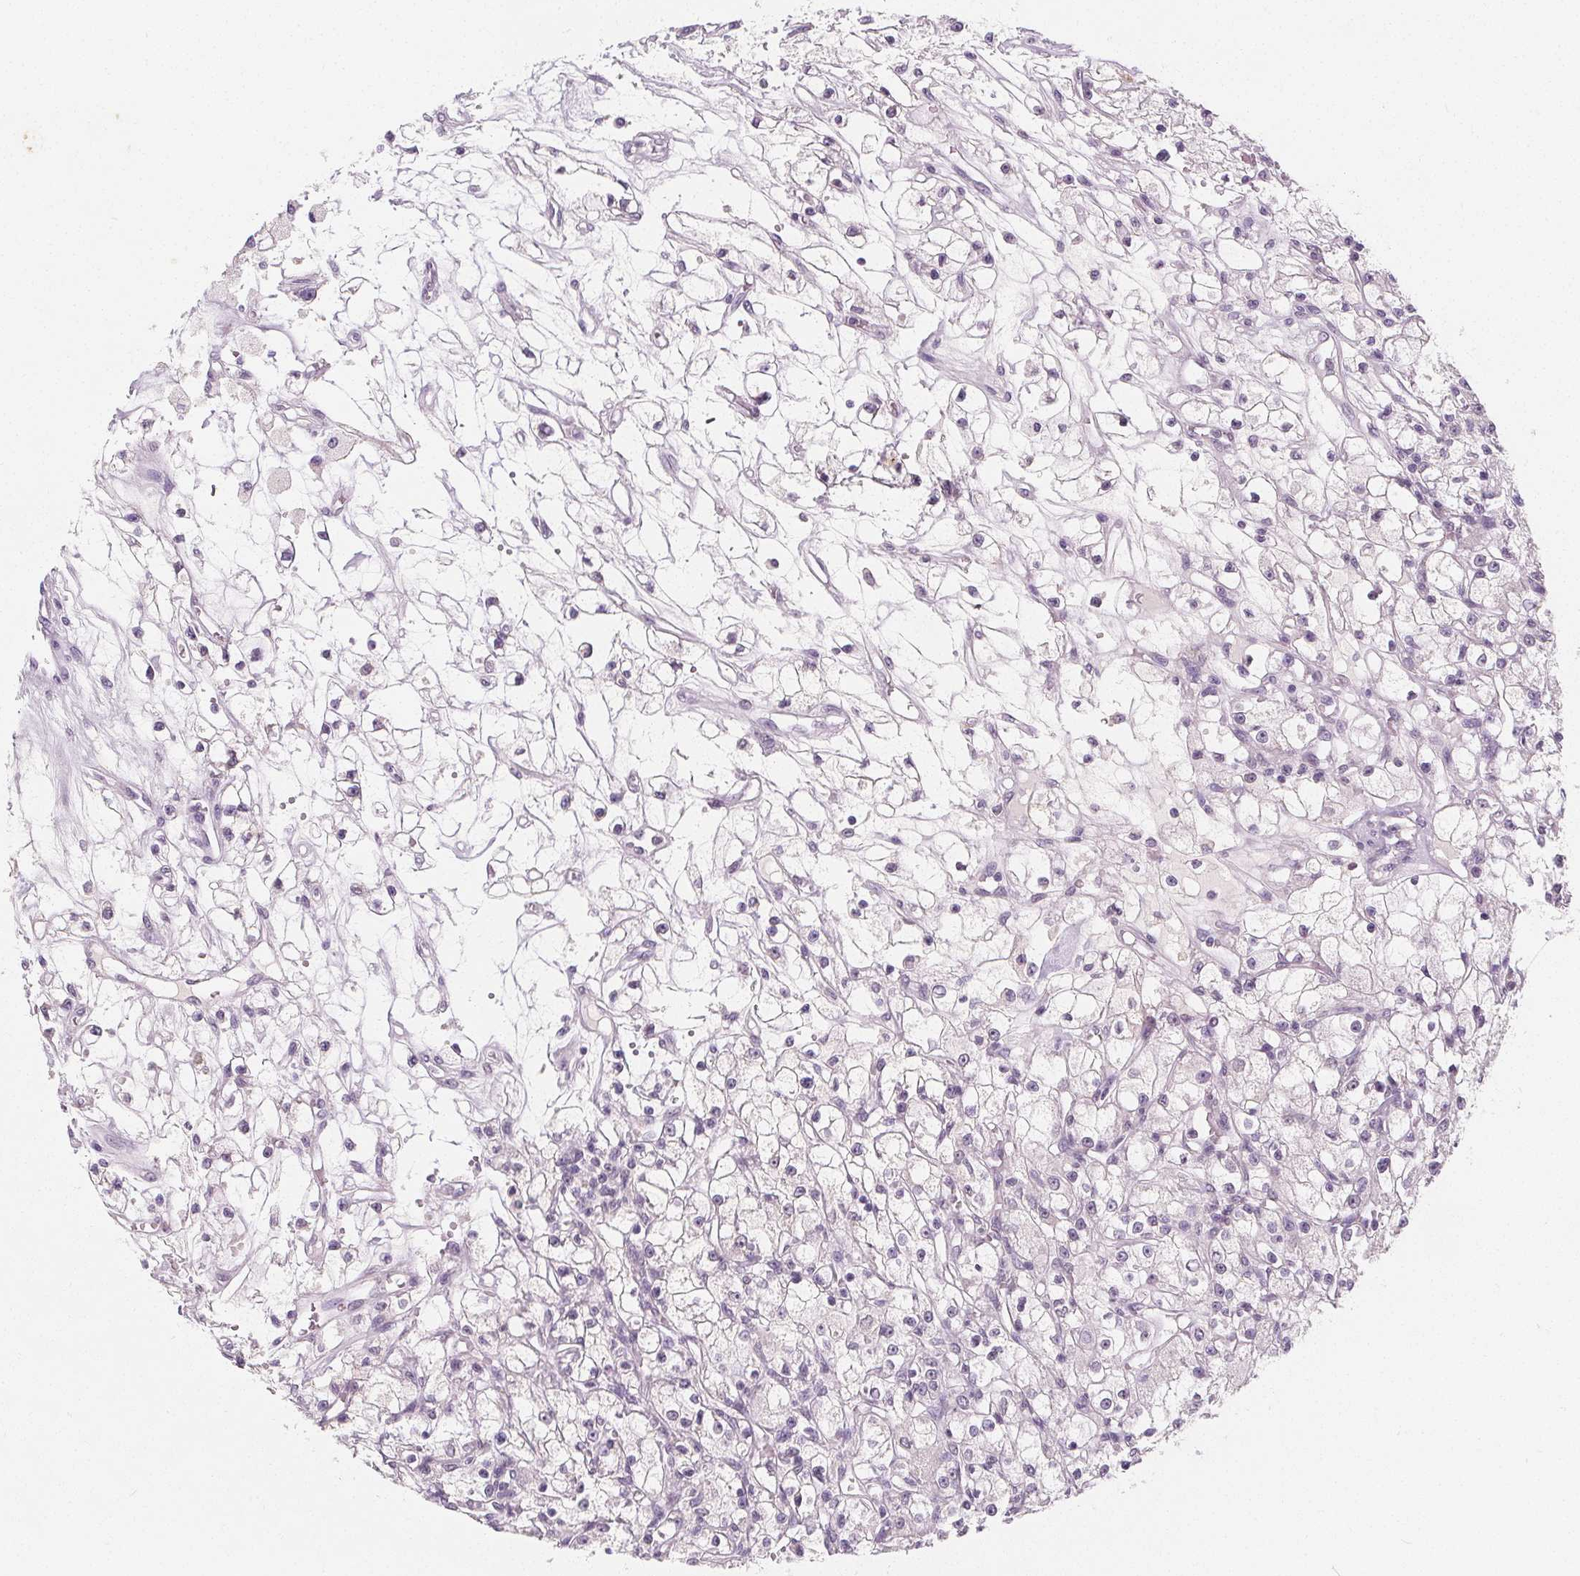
{"staining": {"intensity": "negative", "quantity": "none", "location": "none"}, "tissue": "renal cancer", "cell_type": "Tumor cells", "image_type": "cancer", "snomed": [{"axis": "morphology", "description": "Adenocarcinoma, NOS"}, {"axis": "topography", "description": "Kidney"}], "caption": "Immunohistochemistry (IHC) image of renal cancer (adenocarcinoma) stained for a protein (brown), which demonstrates no expression in tumor cells. (DAB immunohistochemistry with hematoxylin counter stain).", "gene": "DBX2", "patient": {"sex": "female", "age": 59}}